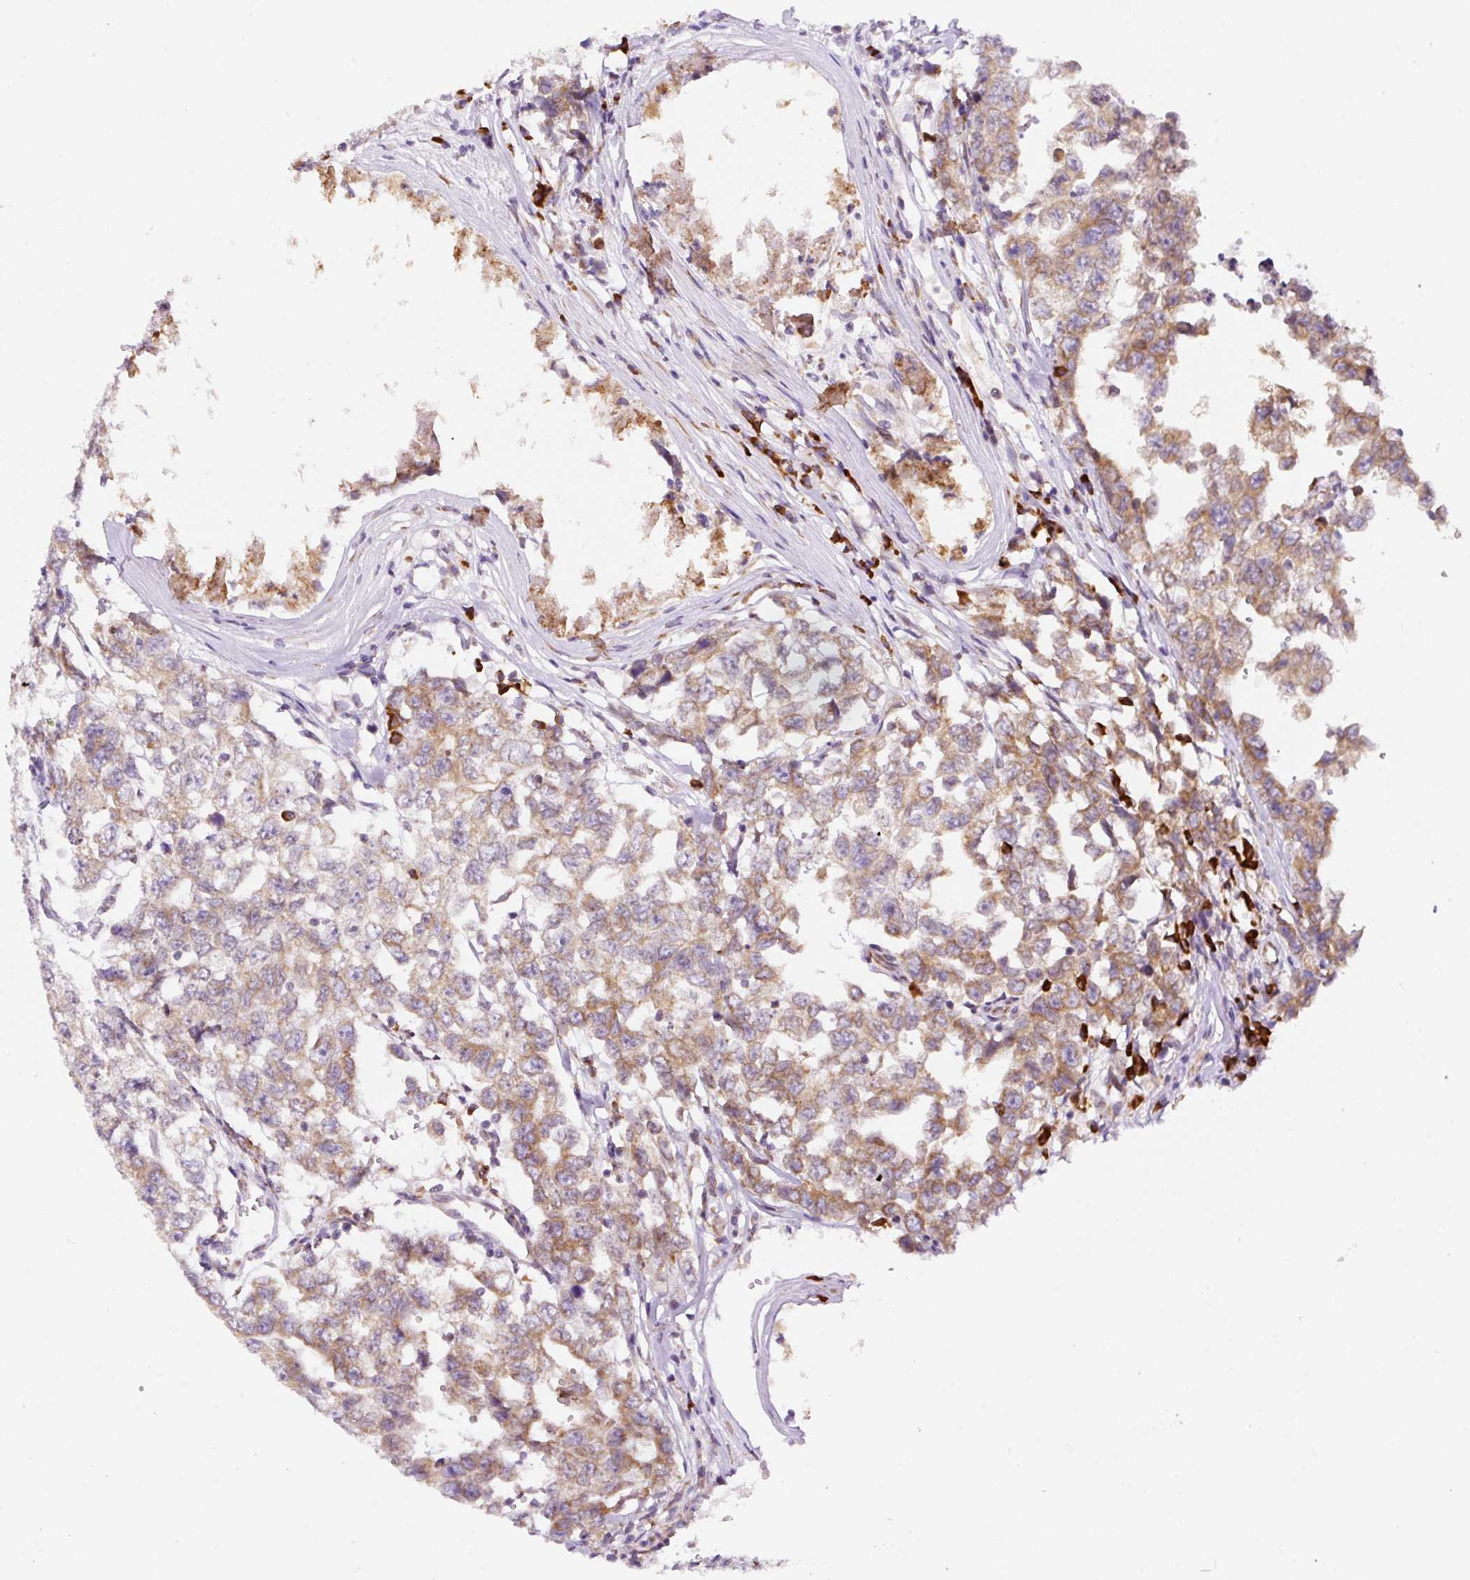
{"staining": {"intensity": "moderate", "quantity": "25%-75%", "location": "cytoplasmic/membranous"}, "tissue": "testis cancer", "cell_type": "Tumor cells", "image_type": "cancer", "snomed": [{"axis": "morphology", "description": "Carcinoma, Embryonal, NOS"}, {"axis": "topography", "description": "Testis"}], "caption": "This micrograph reveals immunohistochemistry (IHC) staining of testis embryonal carcinoma, with medium moderate cytoplasmic/membranous expression in approximately 25%-75% of tumor cells.", "gene": "DDOST", "patient": {"sex": "male", "age": 22}}